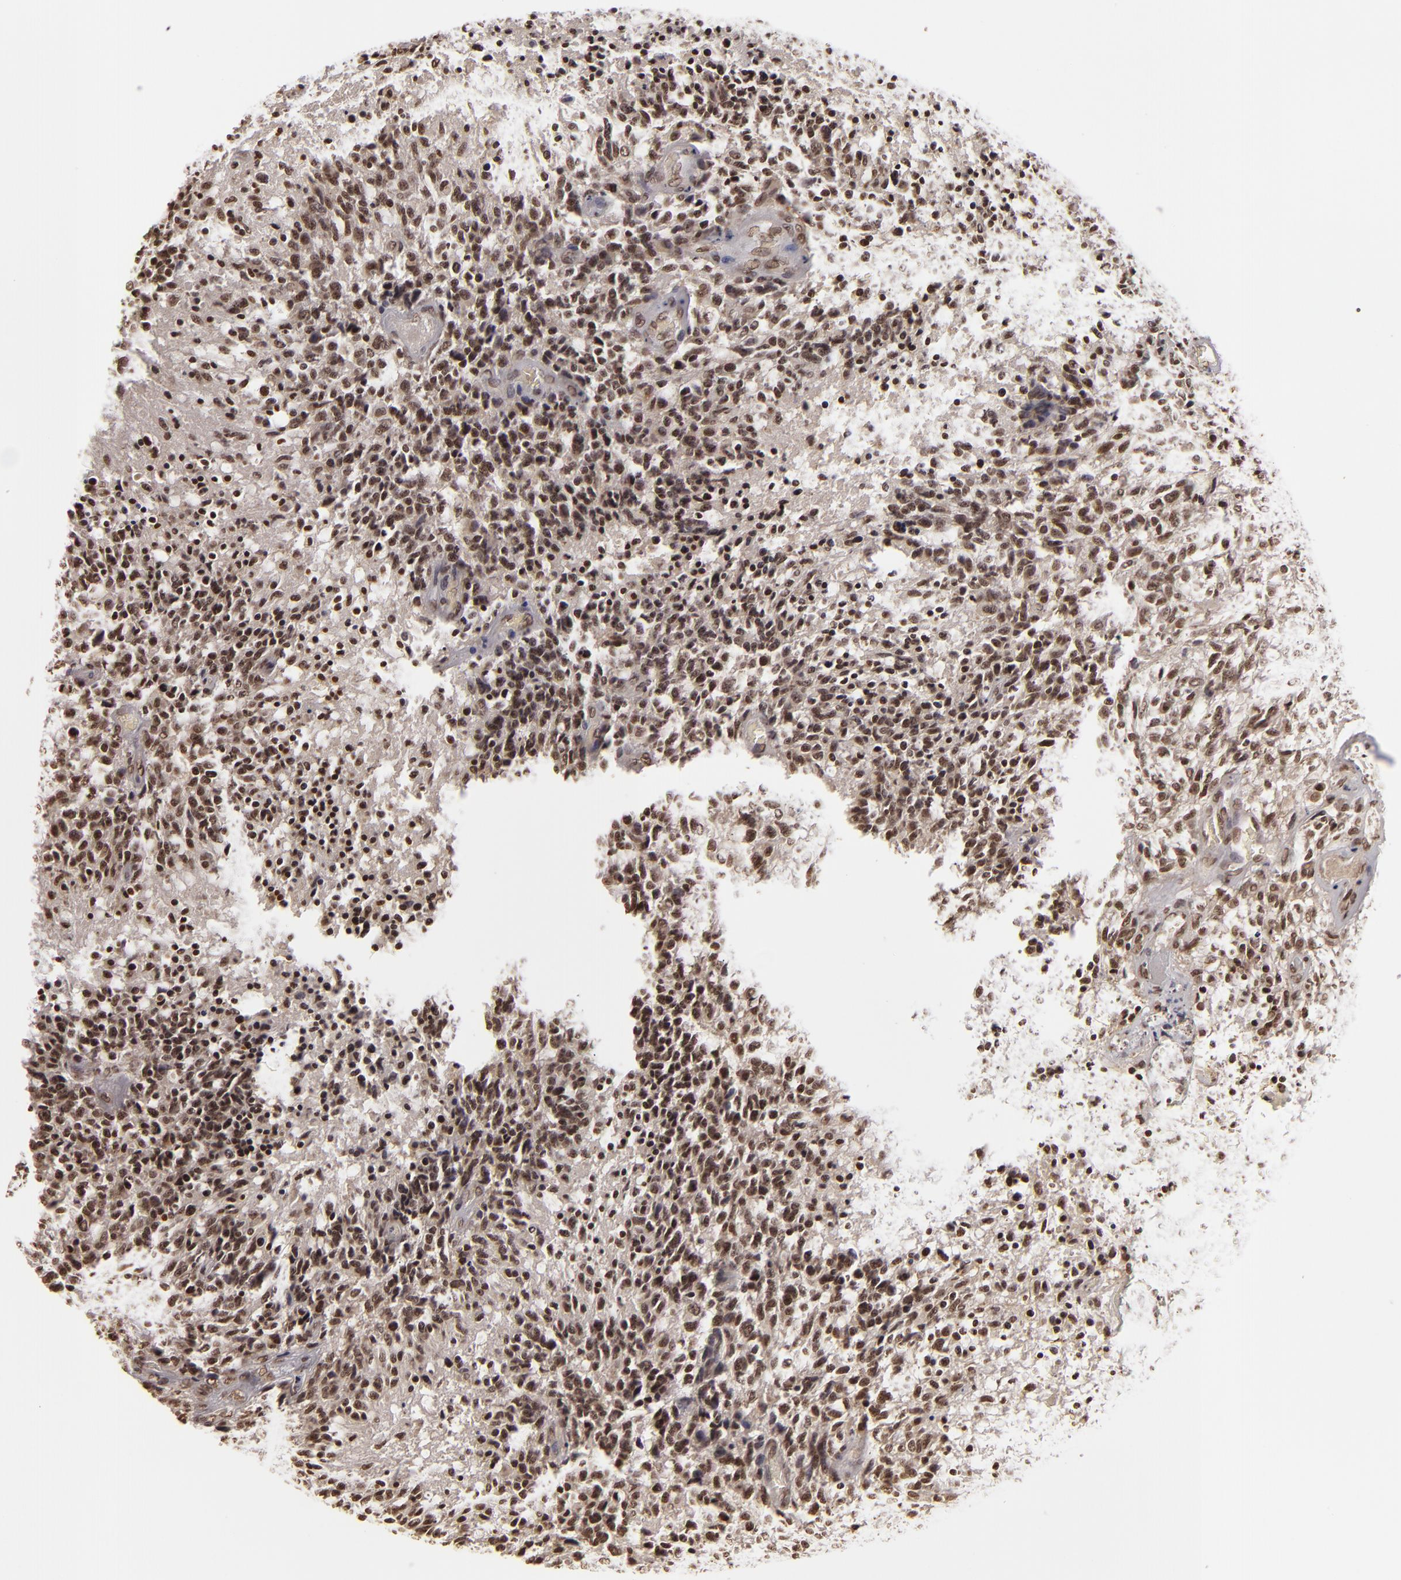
{"staining": {"intensity": "moderate", "quantity": ">75%", "location": "nuclear"}, "tissue": "glioma", "cell_type": "Tumor cells", "image_type": "cancer", "snomed": [{"axis": "morphology", "description": "Glioma, malignant, High grade"}, {"axis": "topography", "description": "Brain"}], "caption": "IHC of glioma exhibits medium levels of moderate nuclear staining in approximately >75% of tumor cells.", "gene": "CUL3", "patient": {"sex": "male", "age": 36}}